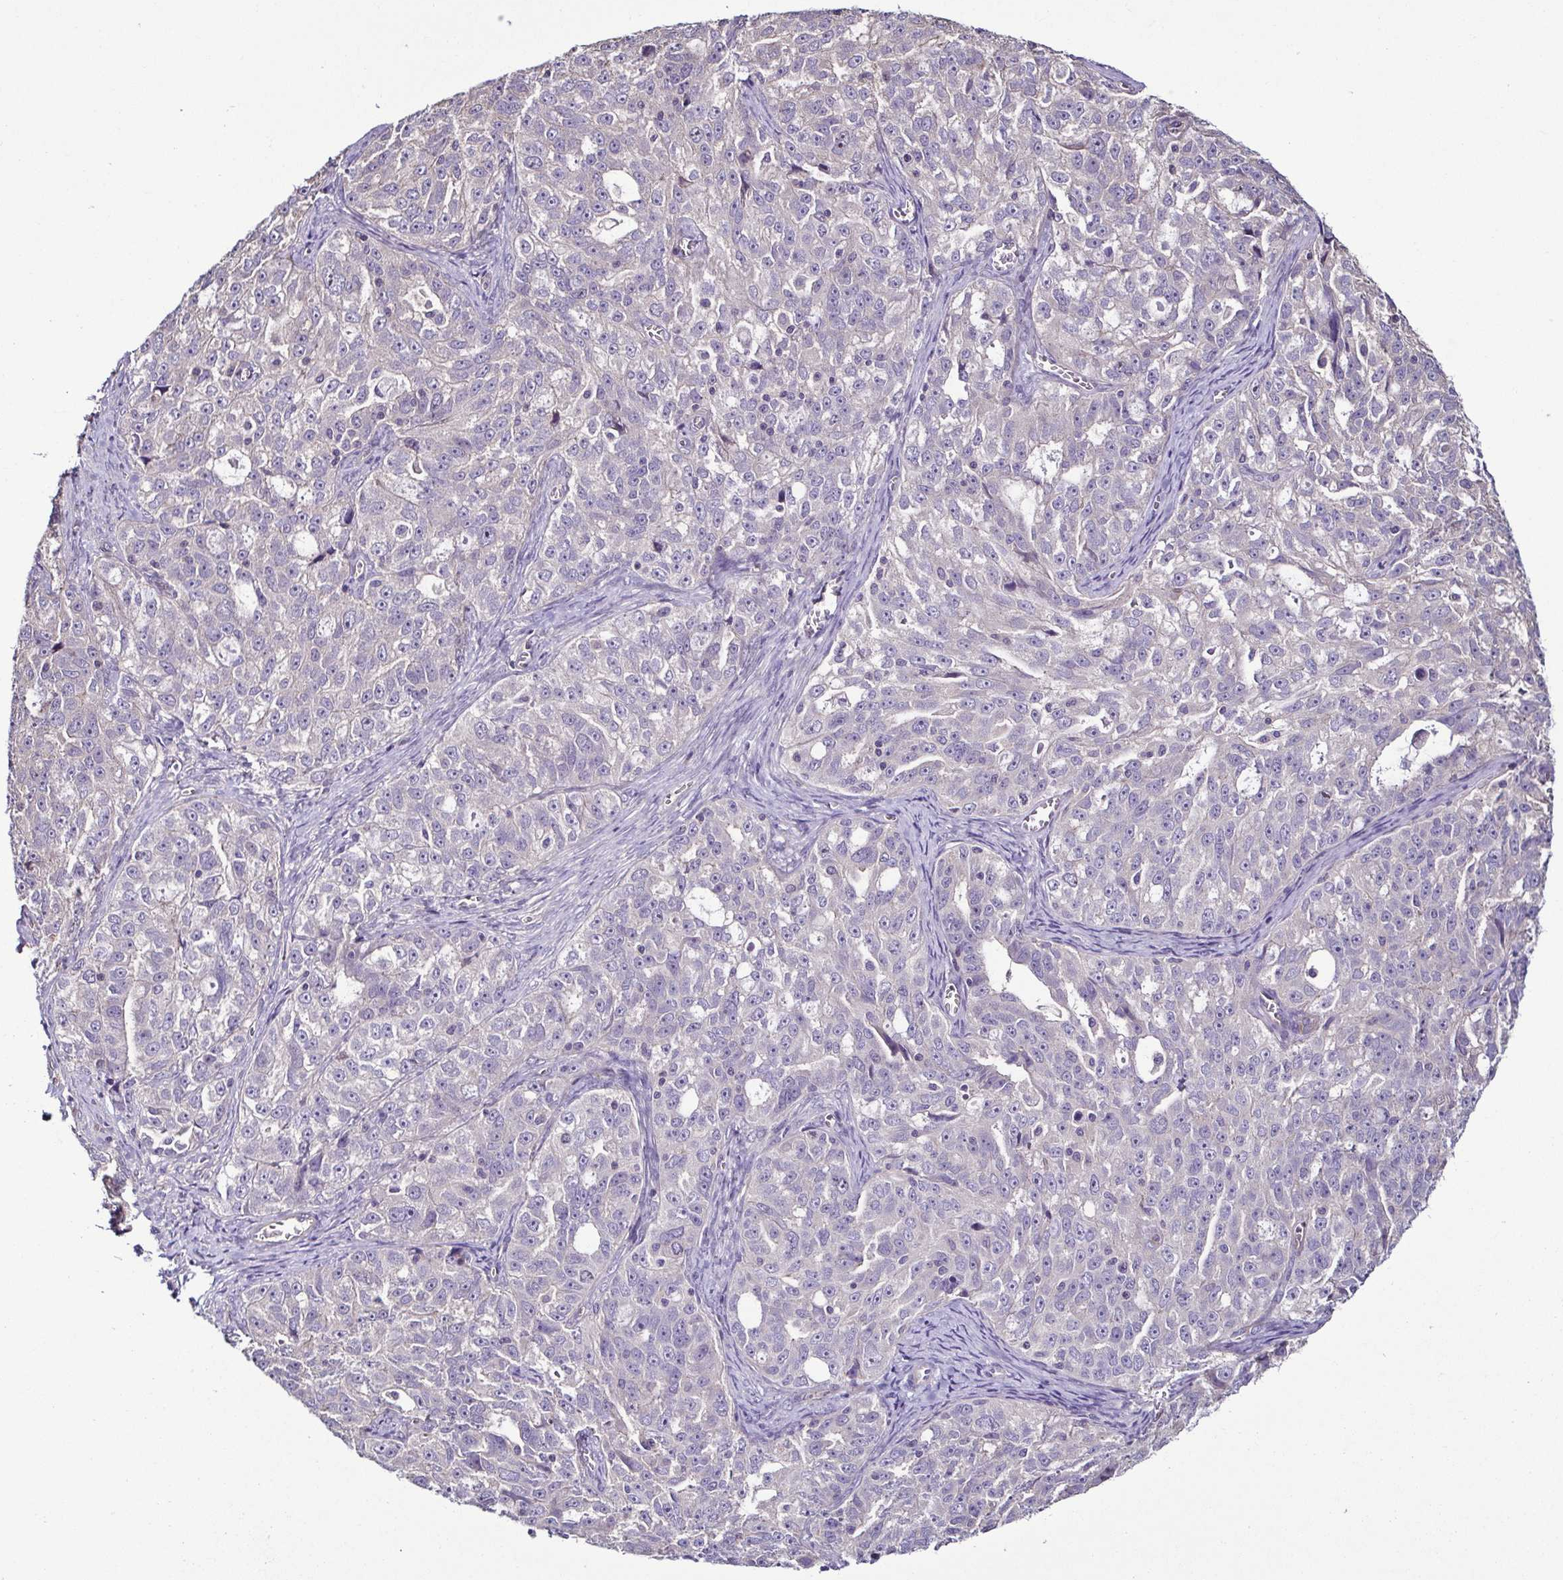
{"staining": {"intensity": "negative", "quantity": "none", "location": "none"}, "tissue": "ovarian cancer", "cell_type": "Tumor cells", "image_type": "cancer", "snomed": [{"axis": "morphology", "description": "Cystadenocarcinoma, serous, NOS"}, {"axis": "topography", "description": "Ovary"}], "caption": "A photomicrograph of serous cystadenocarcinoma (ovarian) stained for a protein exhibits no brown staining in tumor cells. Brightfield microscopy of IHC stained with DAB (brown) and hematoxylin (blue), captured at high magnification.", "gene": "LMOD2", "patient": {"sex": "female", "age": 51}}